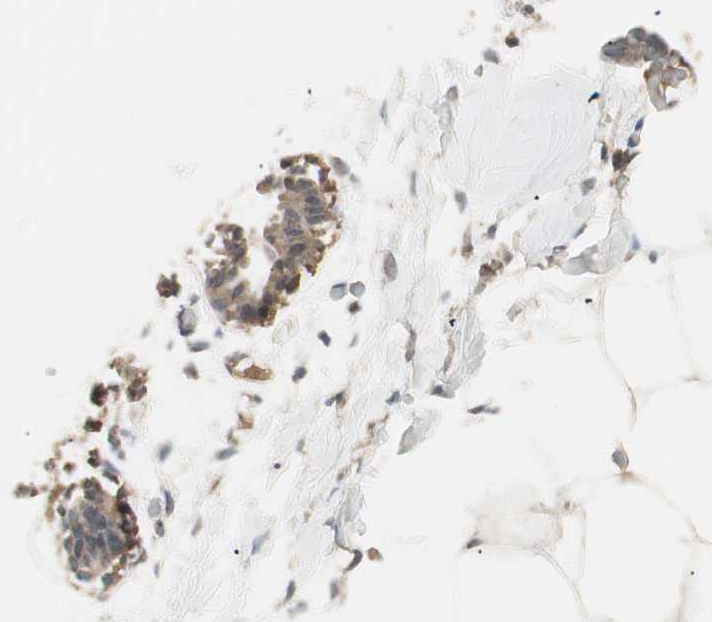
{"staining": {"intensity": "moderate", "quantity": ">75%", "location": "cytoplasmic/membranous"}, "tissue": "adipose tissue", "cell_type": "Adipocytes", "image_type": "normal", "snomed": [{"axis": "morphology", "description": "Normal tissue, NOS"}, {"axis": "topography", "description": "Breast"}, {"axis": "topography", "description": "Adipose tissue"}], "caption": "Immunohistochemical staining of normal adipose tissue shows moderate cytoplasmic/membranous protein staining in approximately >75% of adipocytes.", "gene": "NFRKB", "patient": {"sex": "female", "age": 25}}